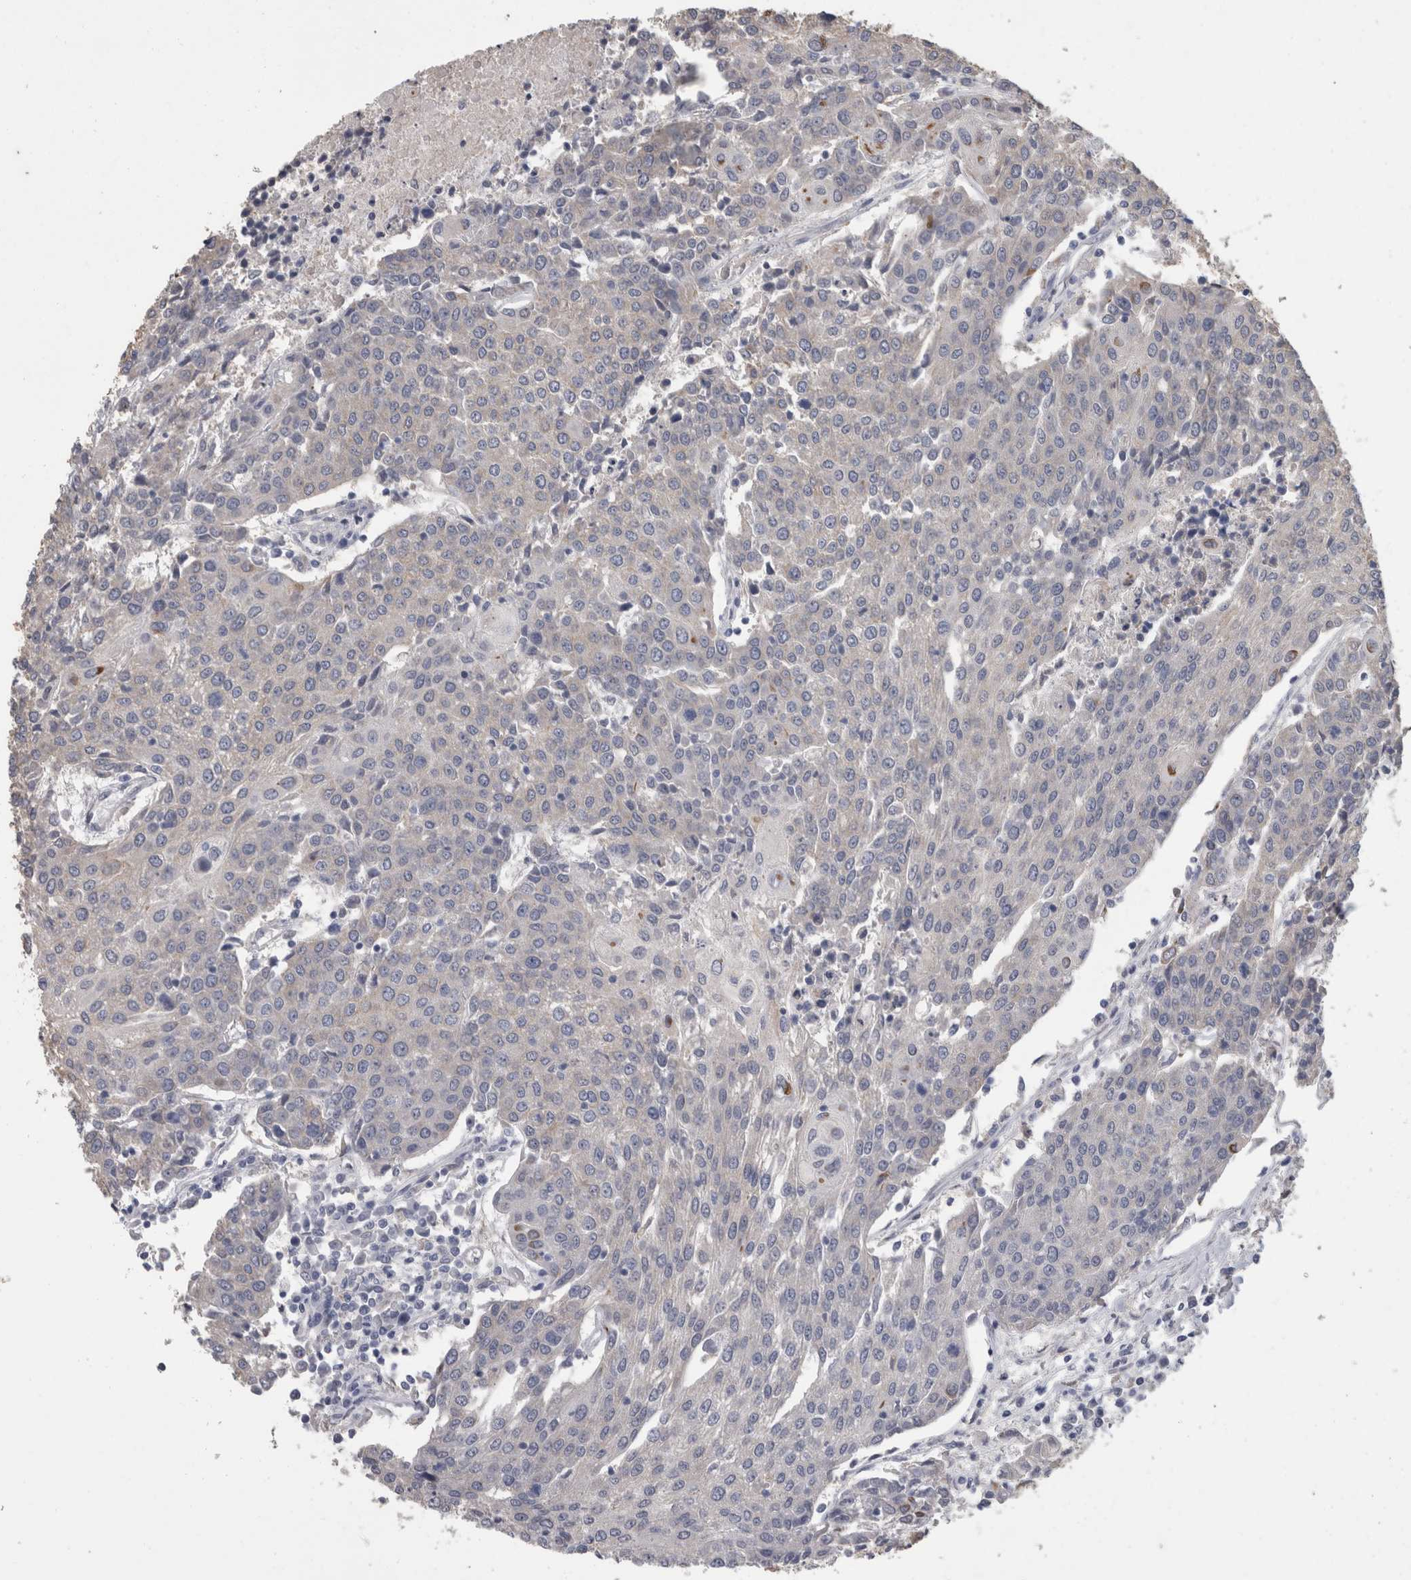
{"staining": {"intensity": "negative", "quantity": "none", "location": "none"}, "tissue": "urothelial cancer", "cell_type": "Tumor cells", "image_type": "cancer", "snomed": [{"axis": "morphology", "description": "Urothelial carcinoma, High grade"}, {"axis": "topography", "description": "Urinary bladder"}], "caption": "This histopathology image is of urothelial cancer stained with immunohistochemistry to label a protein in brown with the nuclei are counter-stained blue. There is no positivity in tumor cells.", "gene": "FHOD3", "patient": {"sex": "female", "age": 85}}